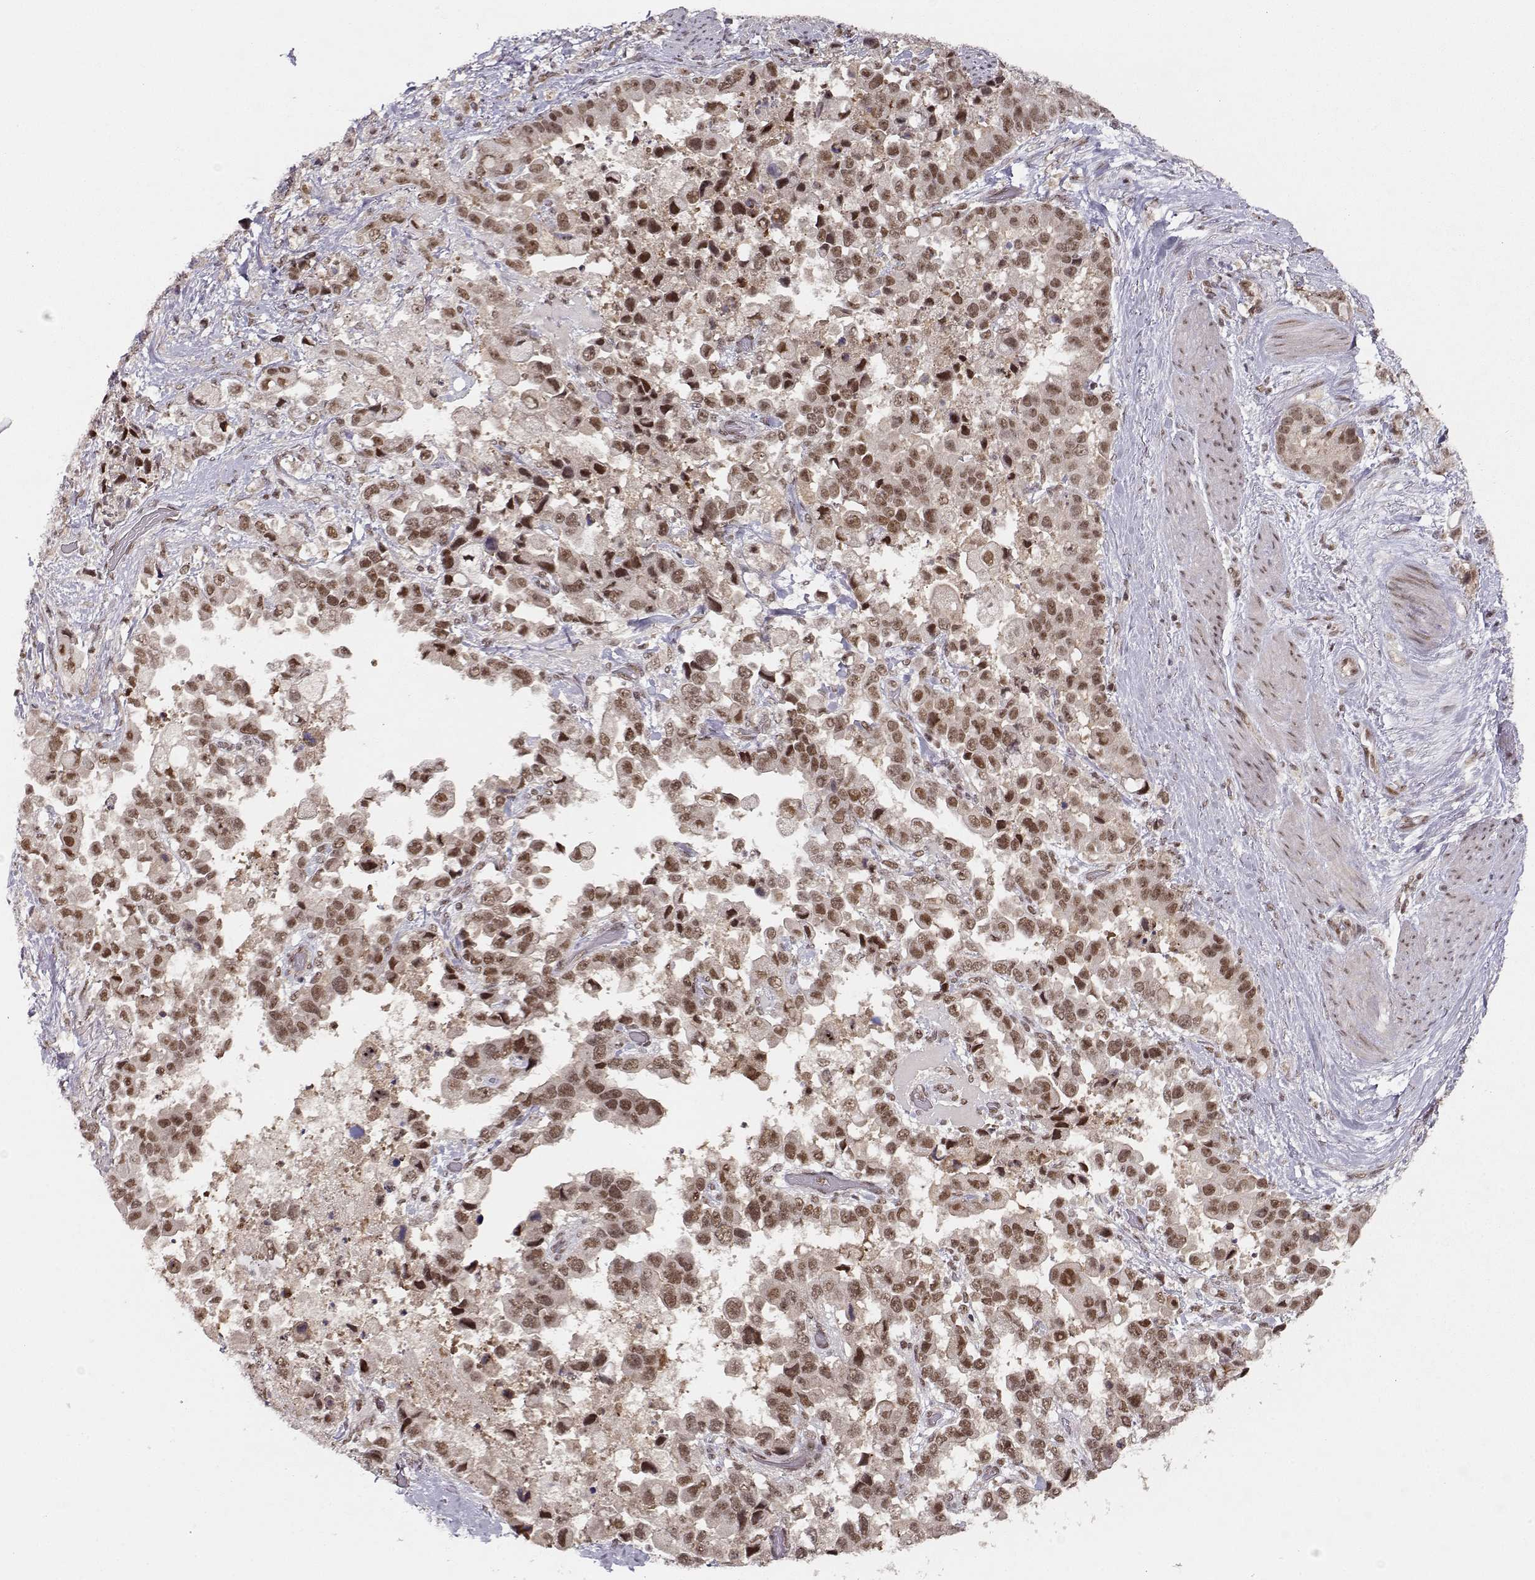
{"staining": {"intensity": "moderate", "quantity": ">75%", "location": "nuclear"}, "tissue": "stomach cancer", "cell_type": "Tumor cells", "image_type": "cancer", "snomed": [{"axis": "morphology", "description": "Adenocarcinoma, NOS"}, {"axis": "topography", "description": "Stomach"}], "caption": "Immunohistochemical staining of human stomach cancer (adenocarcinoma) reveals moderate nuclear protein positivity in about >75% of tumor cells.", "gene": "CSNK2A1", "patient": {"sex": "male", "age": 59}}